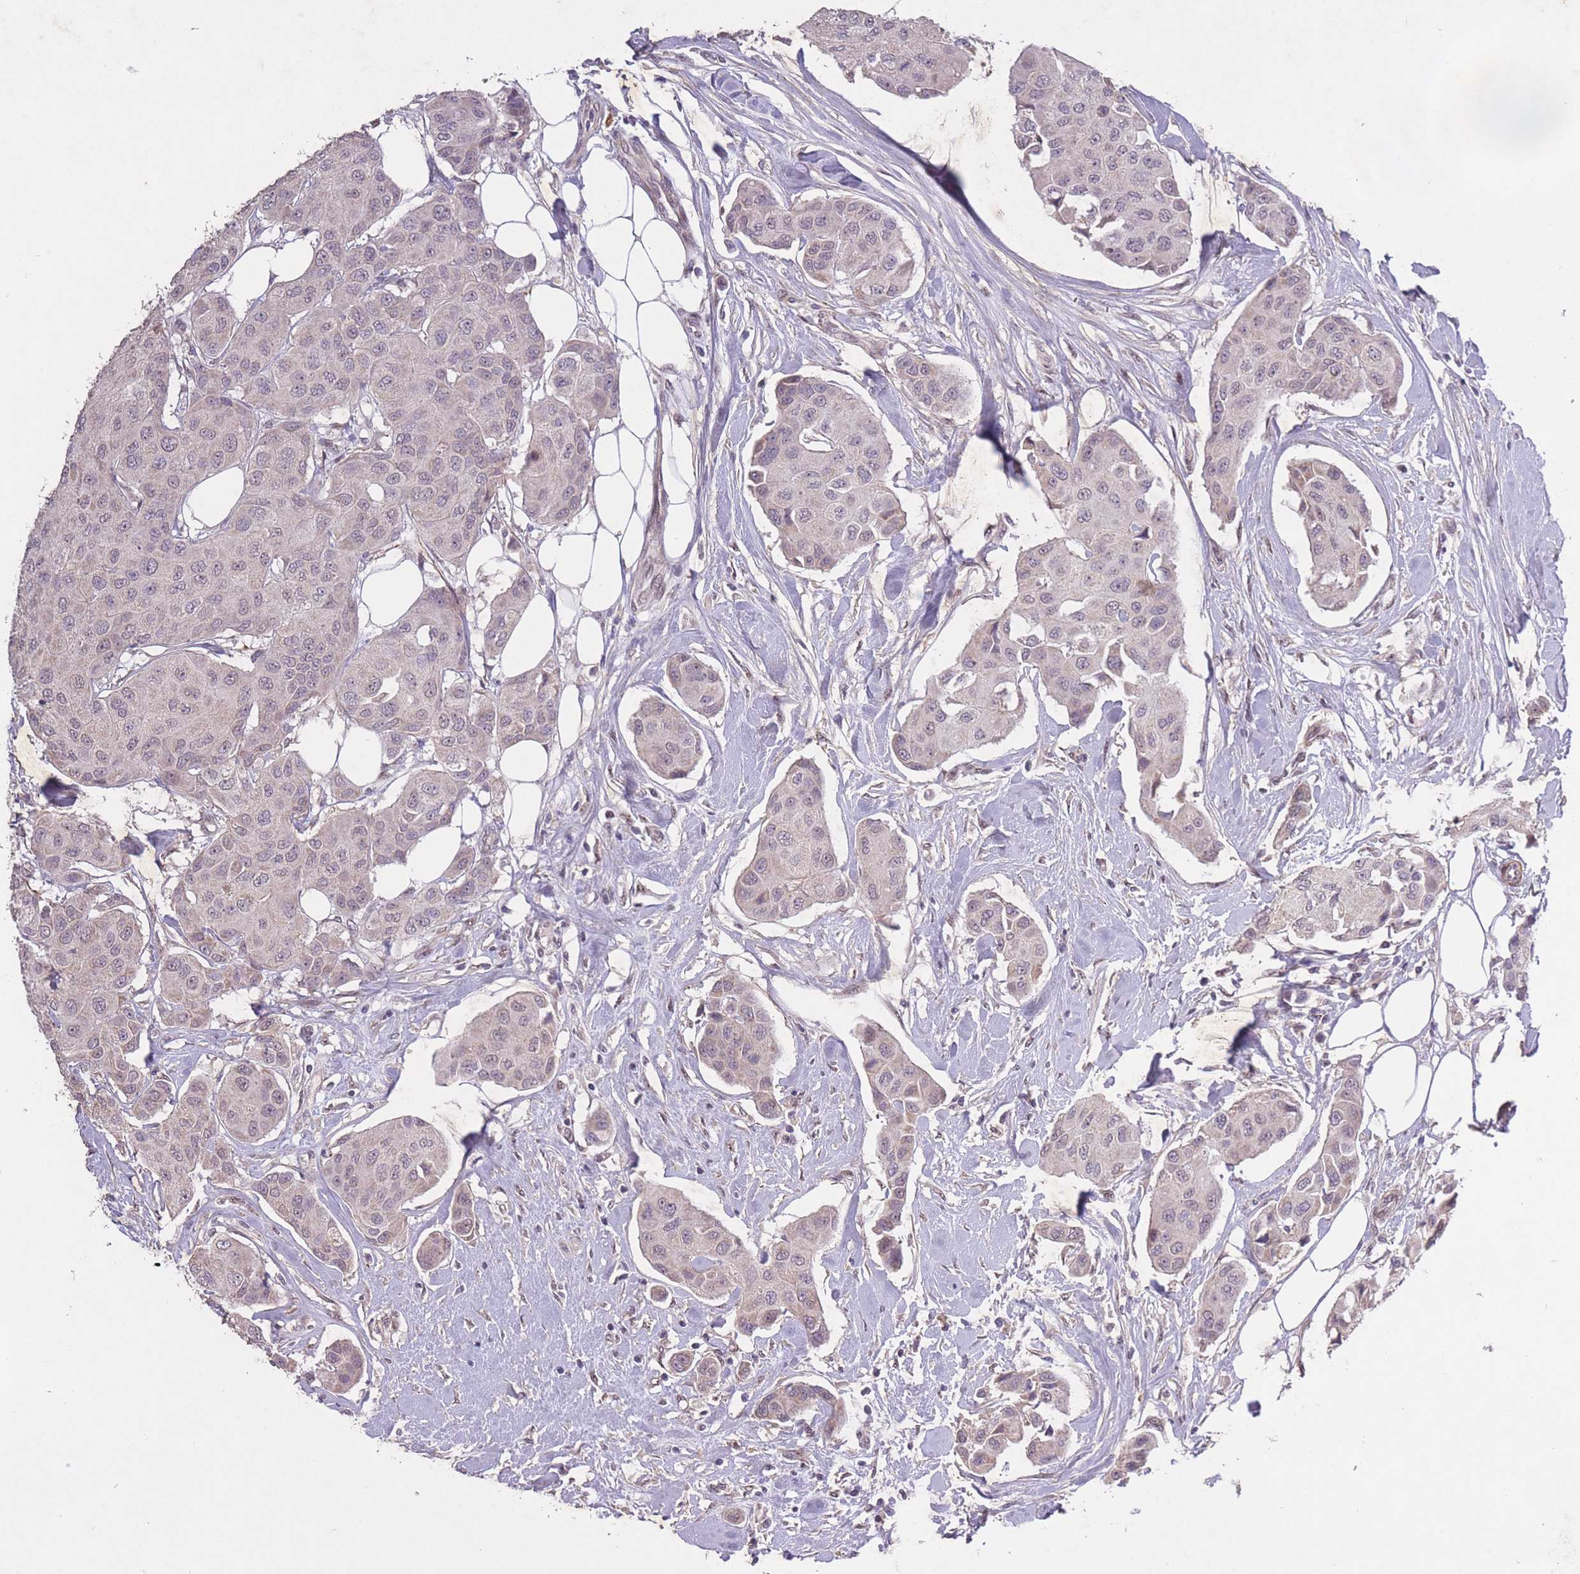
{"staining": {"intensity": "weak", "quantity": "<25%", "location": "nuclear"}, "tissue": "breast cancer", "cell_type": "Tumor cells", "image_type": "cancer", "snomed": [{"axis": "morphology", "description": "Duct carcinoma"}, {"axis": "topography", "description": "Breast"}, {"axis": "topography", "description": "Lymph node"}], "caption": "Tumor cells show no significant staining in breast cancer.", "gene": "CBX6", "patient": {"sex": "female", "age": 80}}